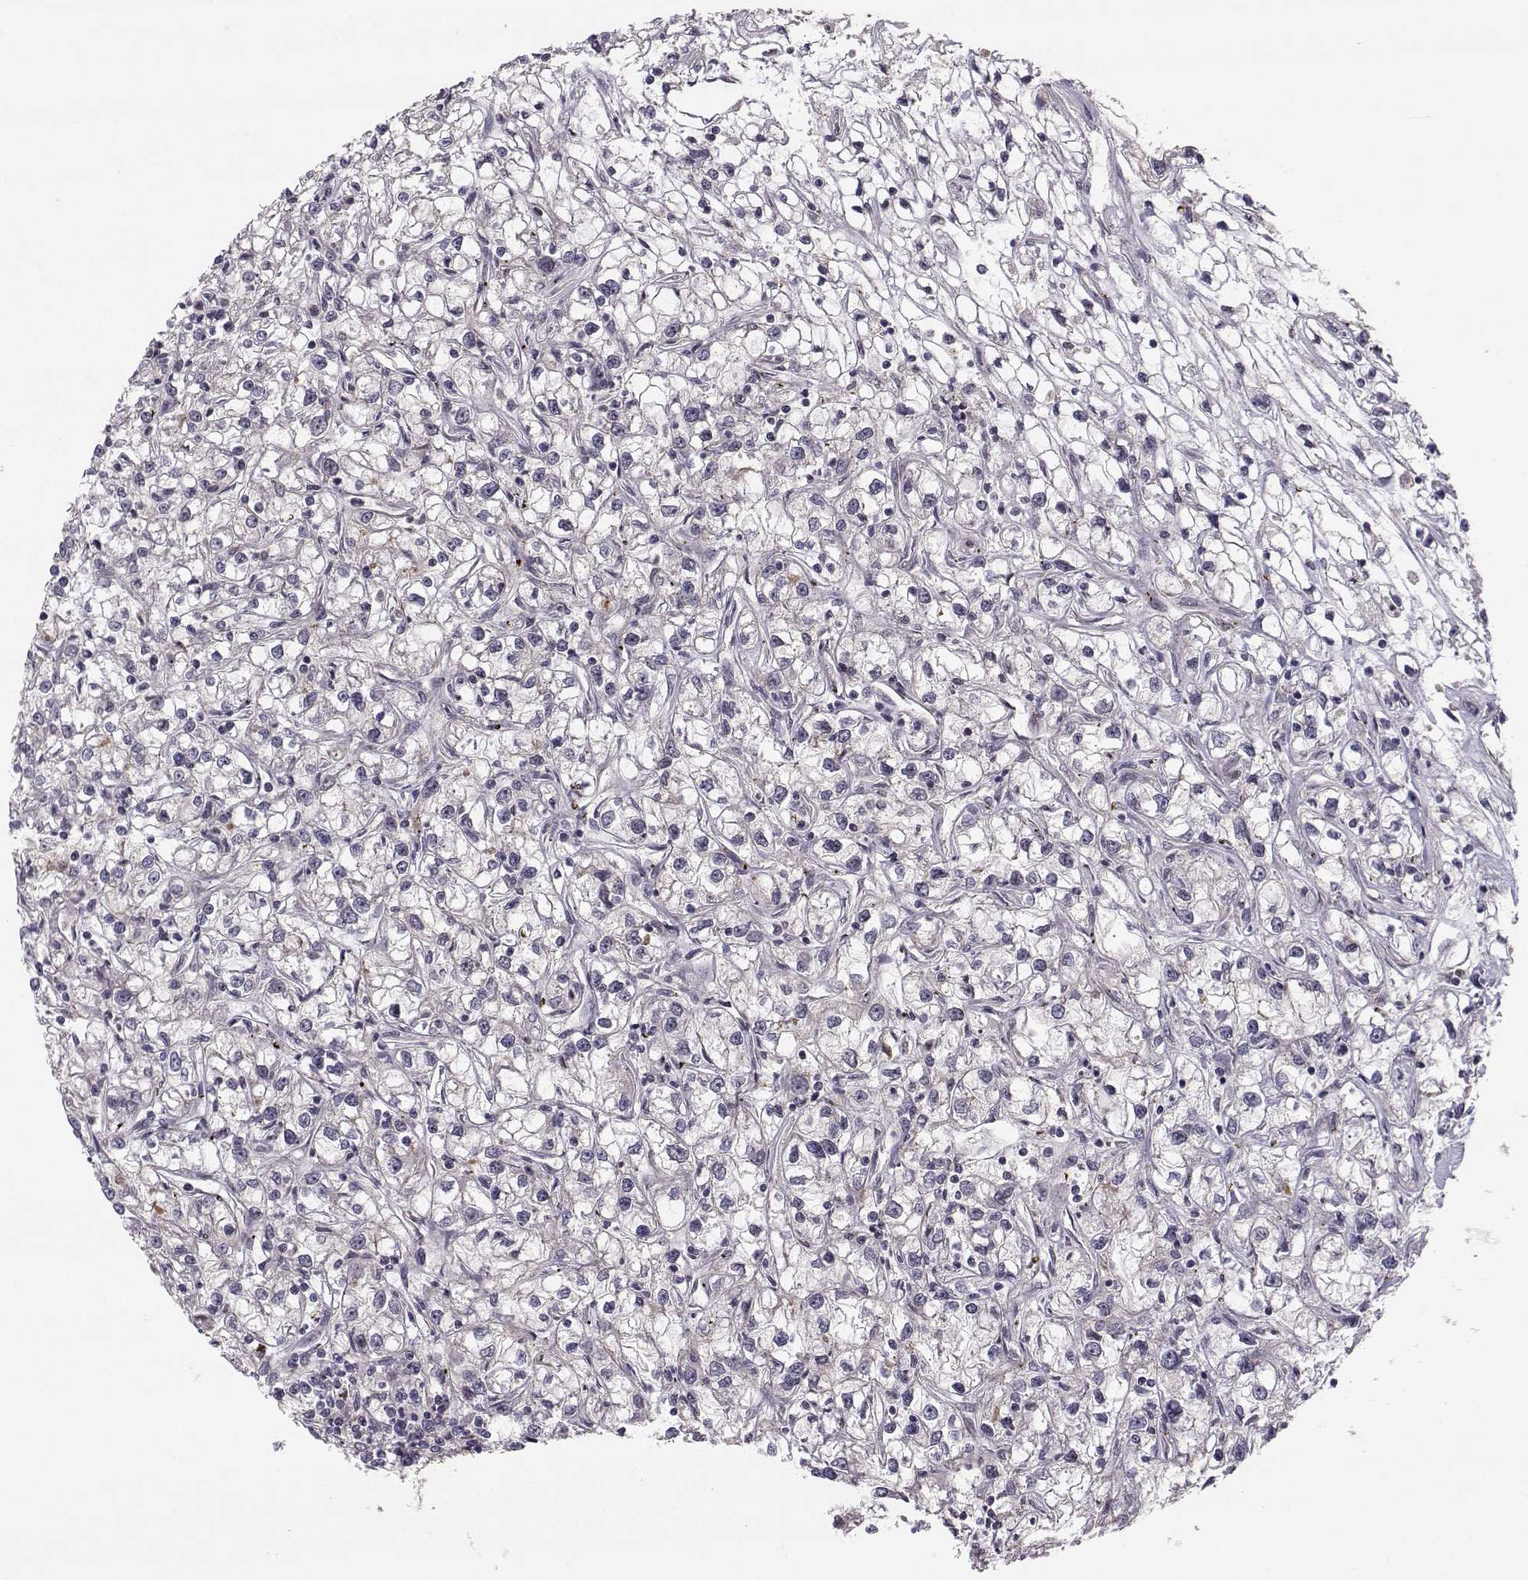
{"staining": {"intensity": "weak", "quantity": "<25%", "location": "cytoplasmic/membranous"}, "tissue": "renal cancer", "cell_type": "Tumor cells", "image_type": "cancer", "snomed": [{"axis": "morphology", "description": "Adenocarcinoma, NOS"}, {"axis": "topography", "description": "Kidney"}], "caption": "DAB (3,3'-diaminobenzidine) immunohistochemical staining of adenocarcinoma (renal) demonstrates no significant expression in tumor cells. (Immunohistochemistry, brightfield microscopy, high magnification).", "gene": "PLEKHG3", "patient": {"sex": "female", "age": 59}}